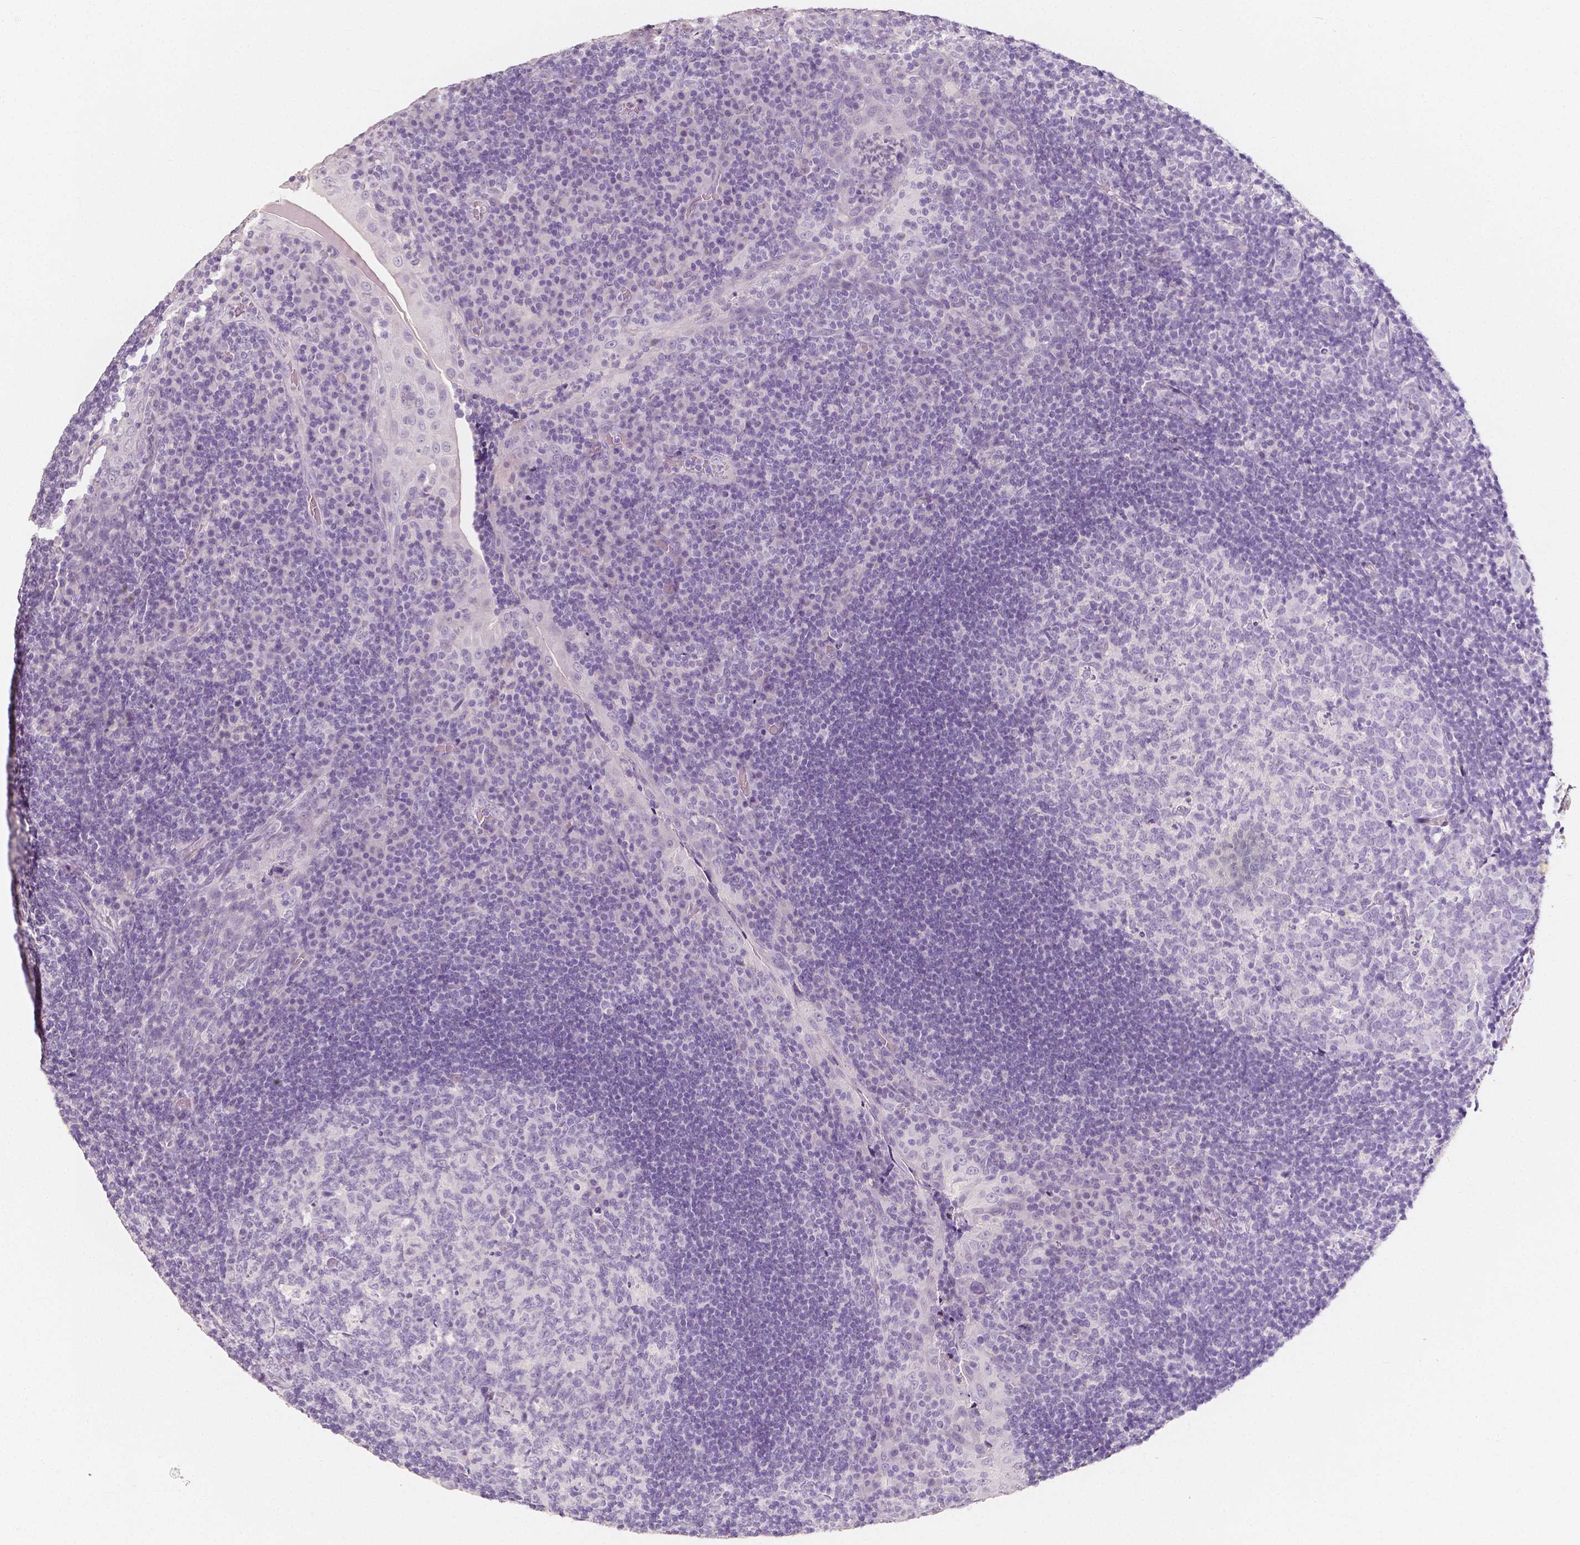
{"staining": {"intensity": "negative", "quantity": "none", "location": "none"}, "tissue": "tonsil", "cell_type": "Germinal center cells", "image_type": "normal", "snomed": [{"axis": "morphology", "description": "Normal tissue, NOS"}, {"axis": "topography", "description": "Tonsil"}], "caption": "This is an IHC image of benign tonsil. There is no positivity in germinal center cells.", "gene": "NECAB2", "patient": {"sex": "male", "age": 17}}